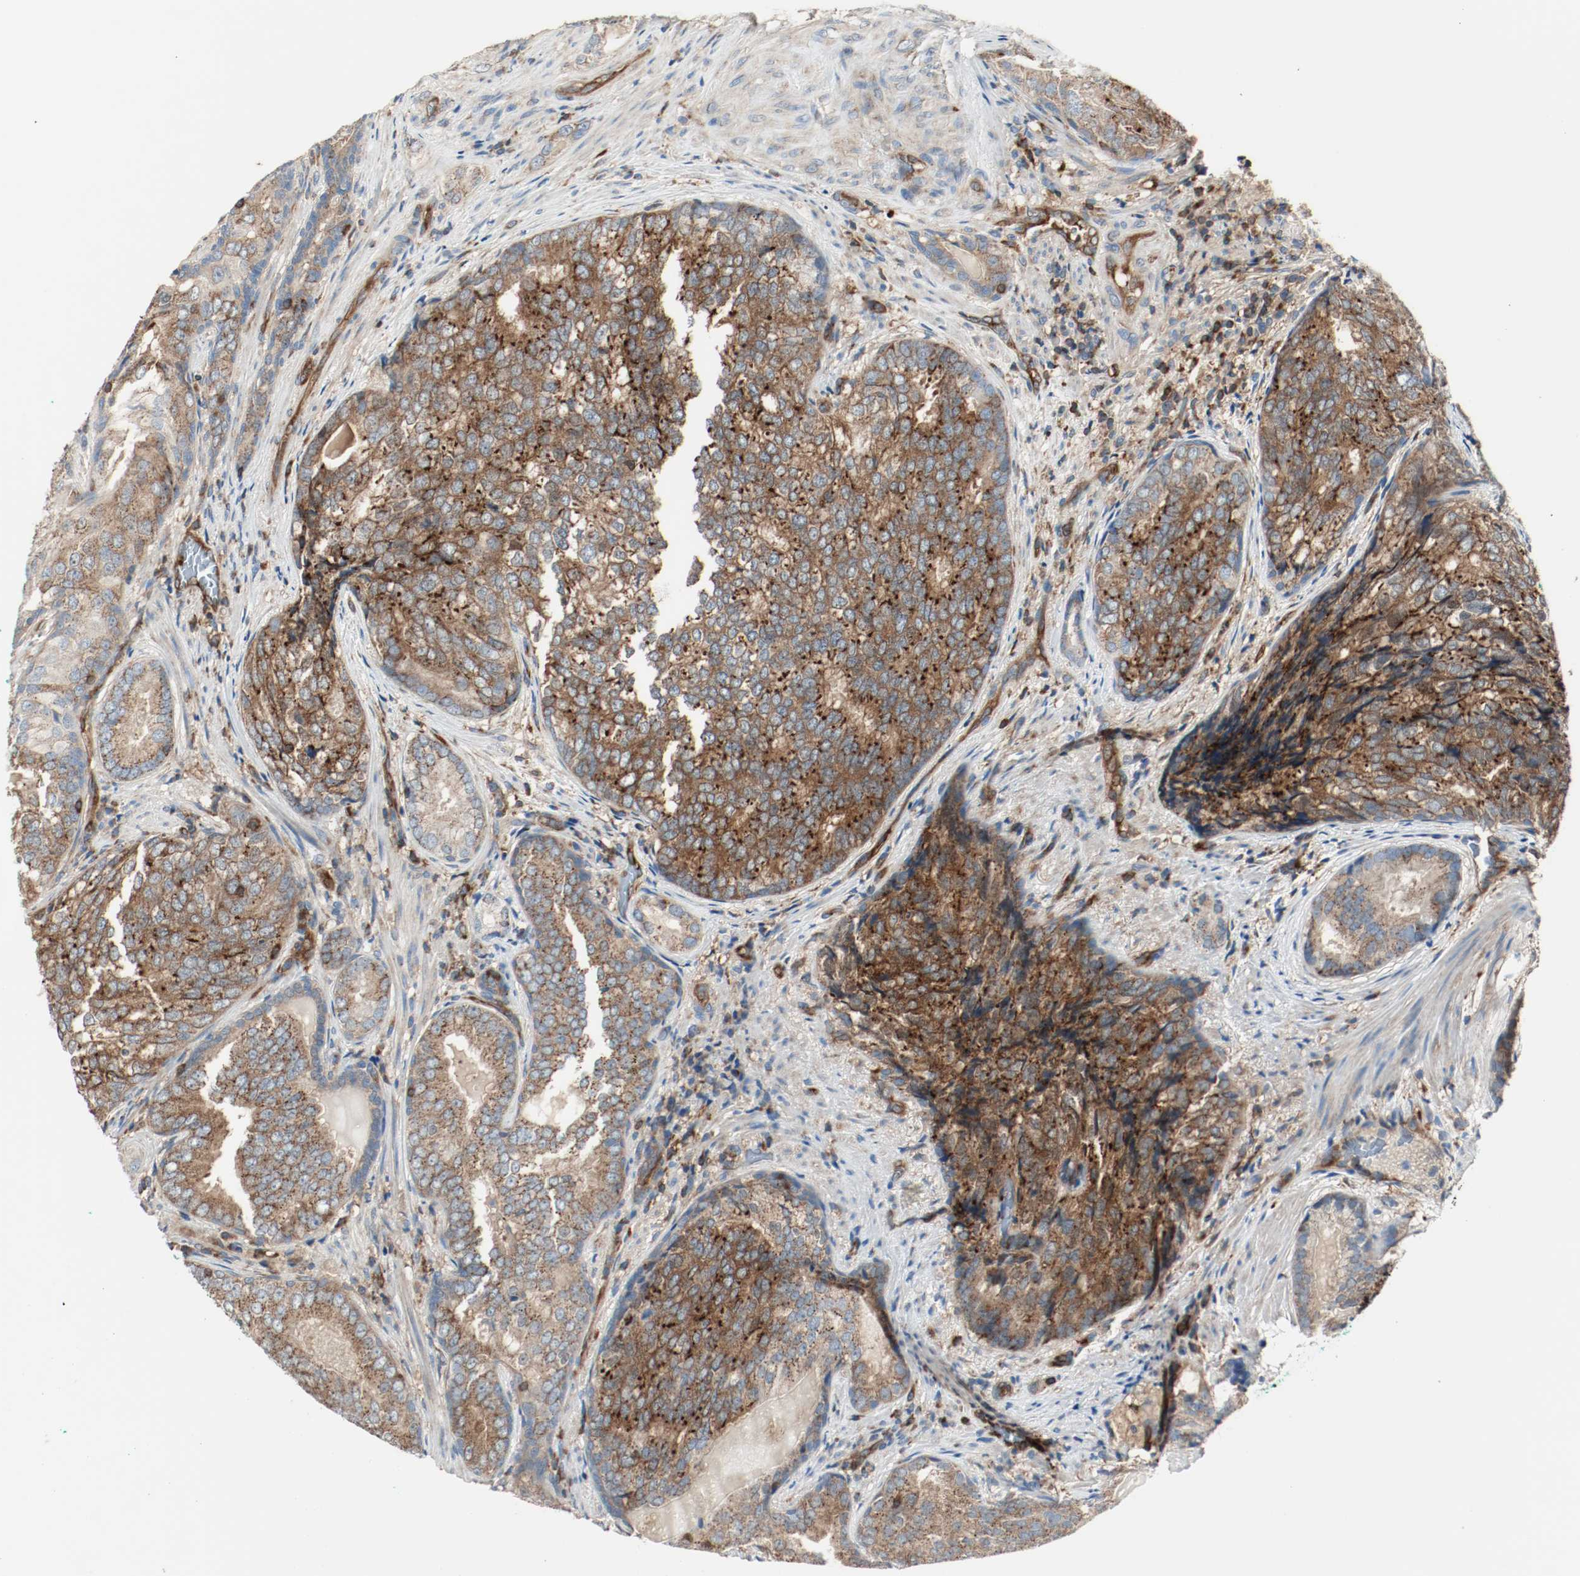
{"staining": {"intensity": "strong", "quantity": ">75%", "location": "cytoplasmic/membranous"}, "tissue": "prostate cancer", "cell_type": "Tumor cells", "image_type": "cancer", "snomed": [{"axis": "morphology", "description": "Adenocarcinoma, High grade"}, {"axis": "topography", "description": "Prostate"}], "caption": "Prostate cancer (adenocarcinoma (high-grade)) stained for a protein (brown) demonstrates strong cytoplasmic/membranous positive expression in approximately >75% of tumor cells.", "gene": "PLCG1", "patient": {"sex": "male", "age": 66}}